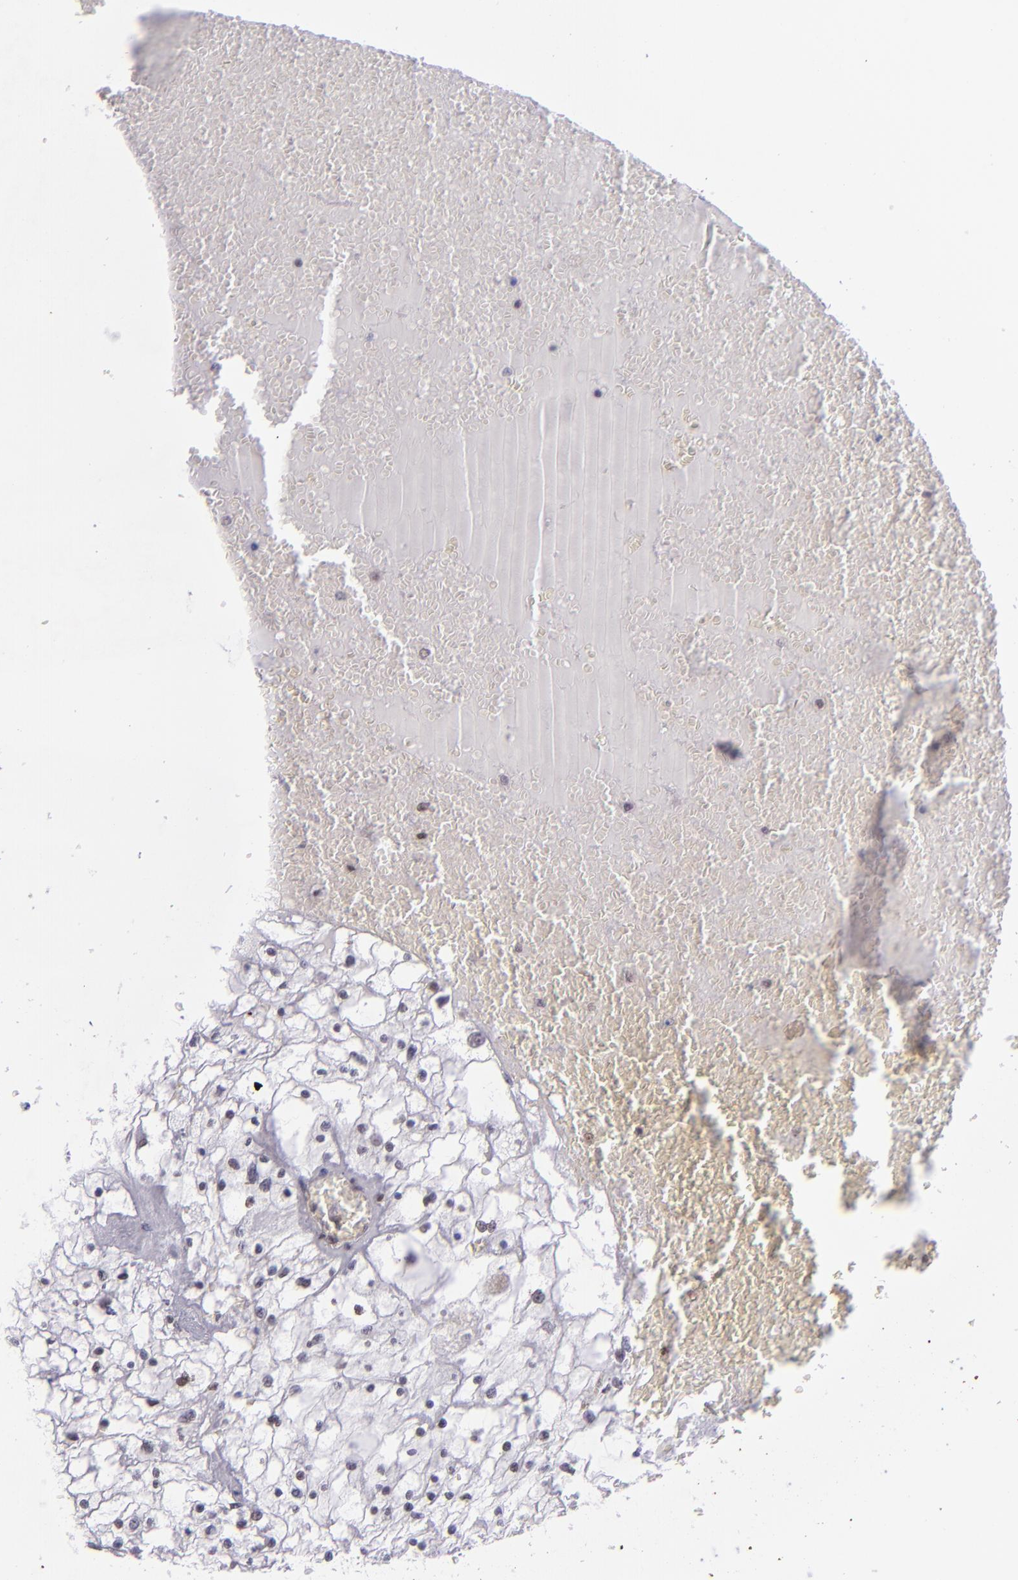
{"staining": {"intensity": "weak", "quantity": "25%-75%", "location": "nuclear"}, "tissue": "renal cancer", "cell_type": "Tumor cells", "image_type": "cancer", "snomed": [{"axis": "morphology", "description": "Adenocarcinoma, NOS"}, {"axis": "topography", "description": "Kidney"}], "caption": "Protein staining of renal adenocarcinoma tissue exhibits weak nuclear expression in about 25%-75% of tumor cells.", "gene": "BAG1", "patient": {"sex": "male", "age": 61}}